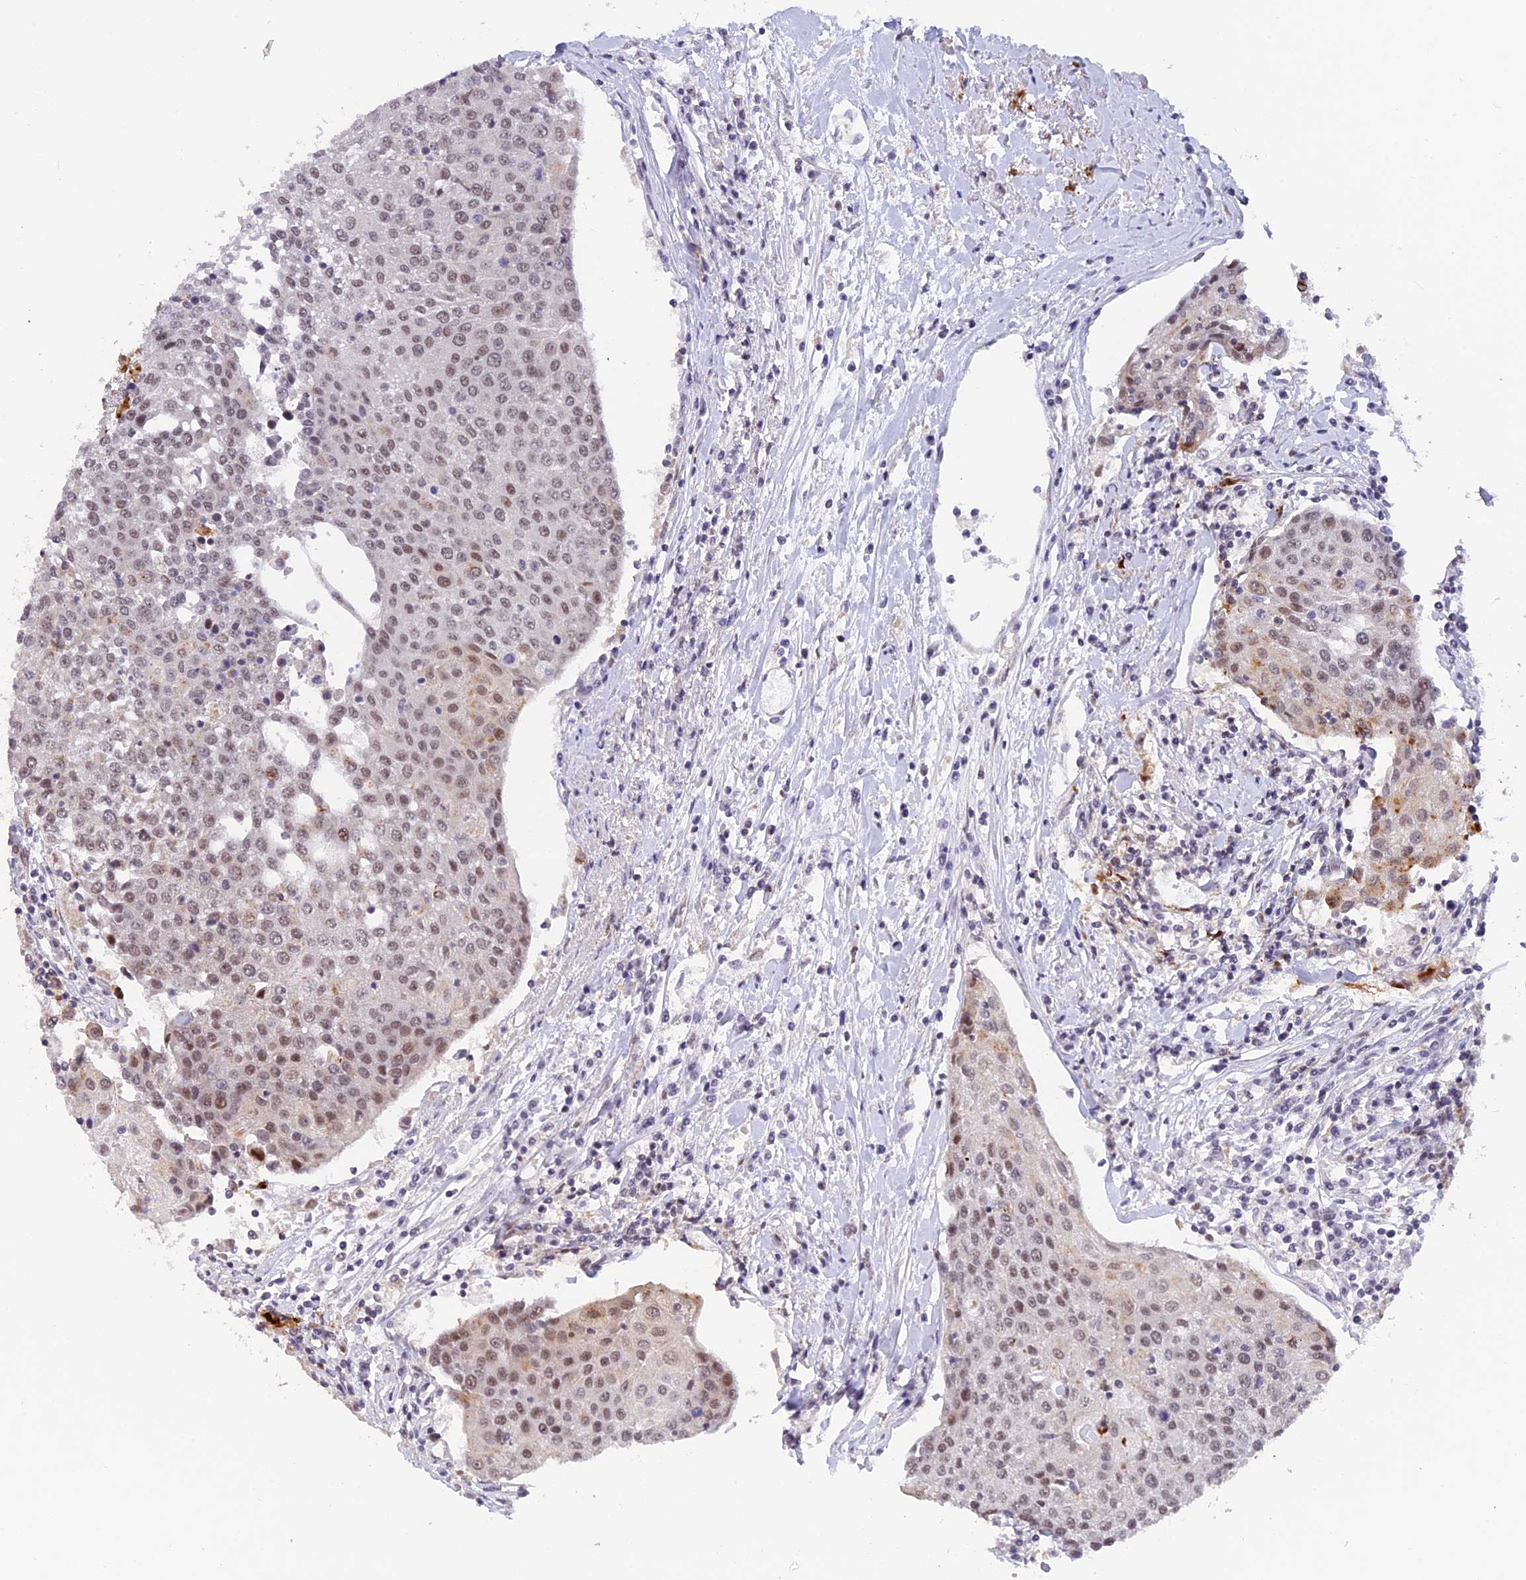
{"staining": {"intensity": "weak", "quantity": ">75%", "location": "nuclear"}, "tissue": "urothelial cancer", "cell_type": "Tumor cells", "image_type": "cancer", "snomed": [{"axis": "morphology", "description": "Urothelial carcinoma, High grade"}, {"axis": "topography", "description": "Urinary bladder"}], "caption": "This is an image of IHC staining of urothelial cancer, which shows weak expression in the nuclear of tumor cells.", "gene": "POLR2C", "patient": {"sex": "female", "age": 85}}